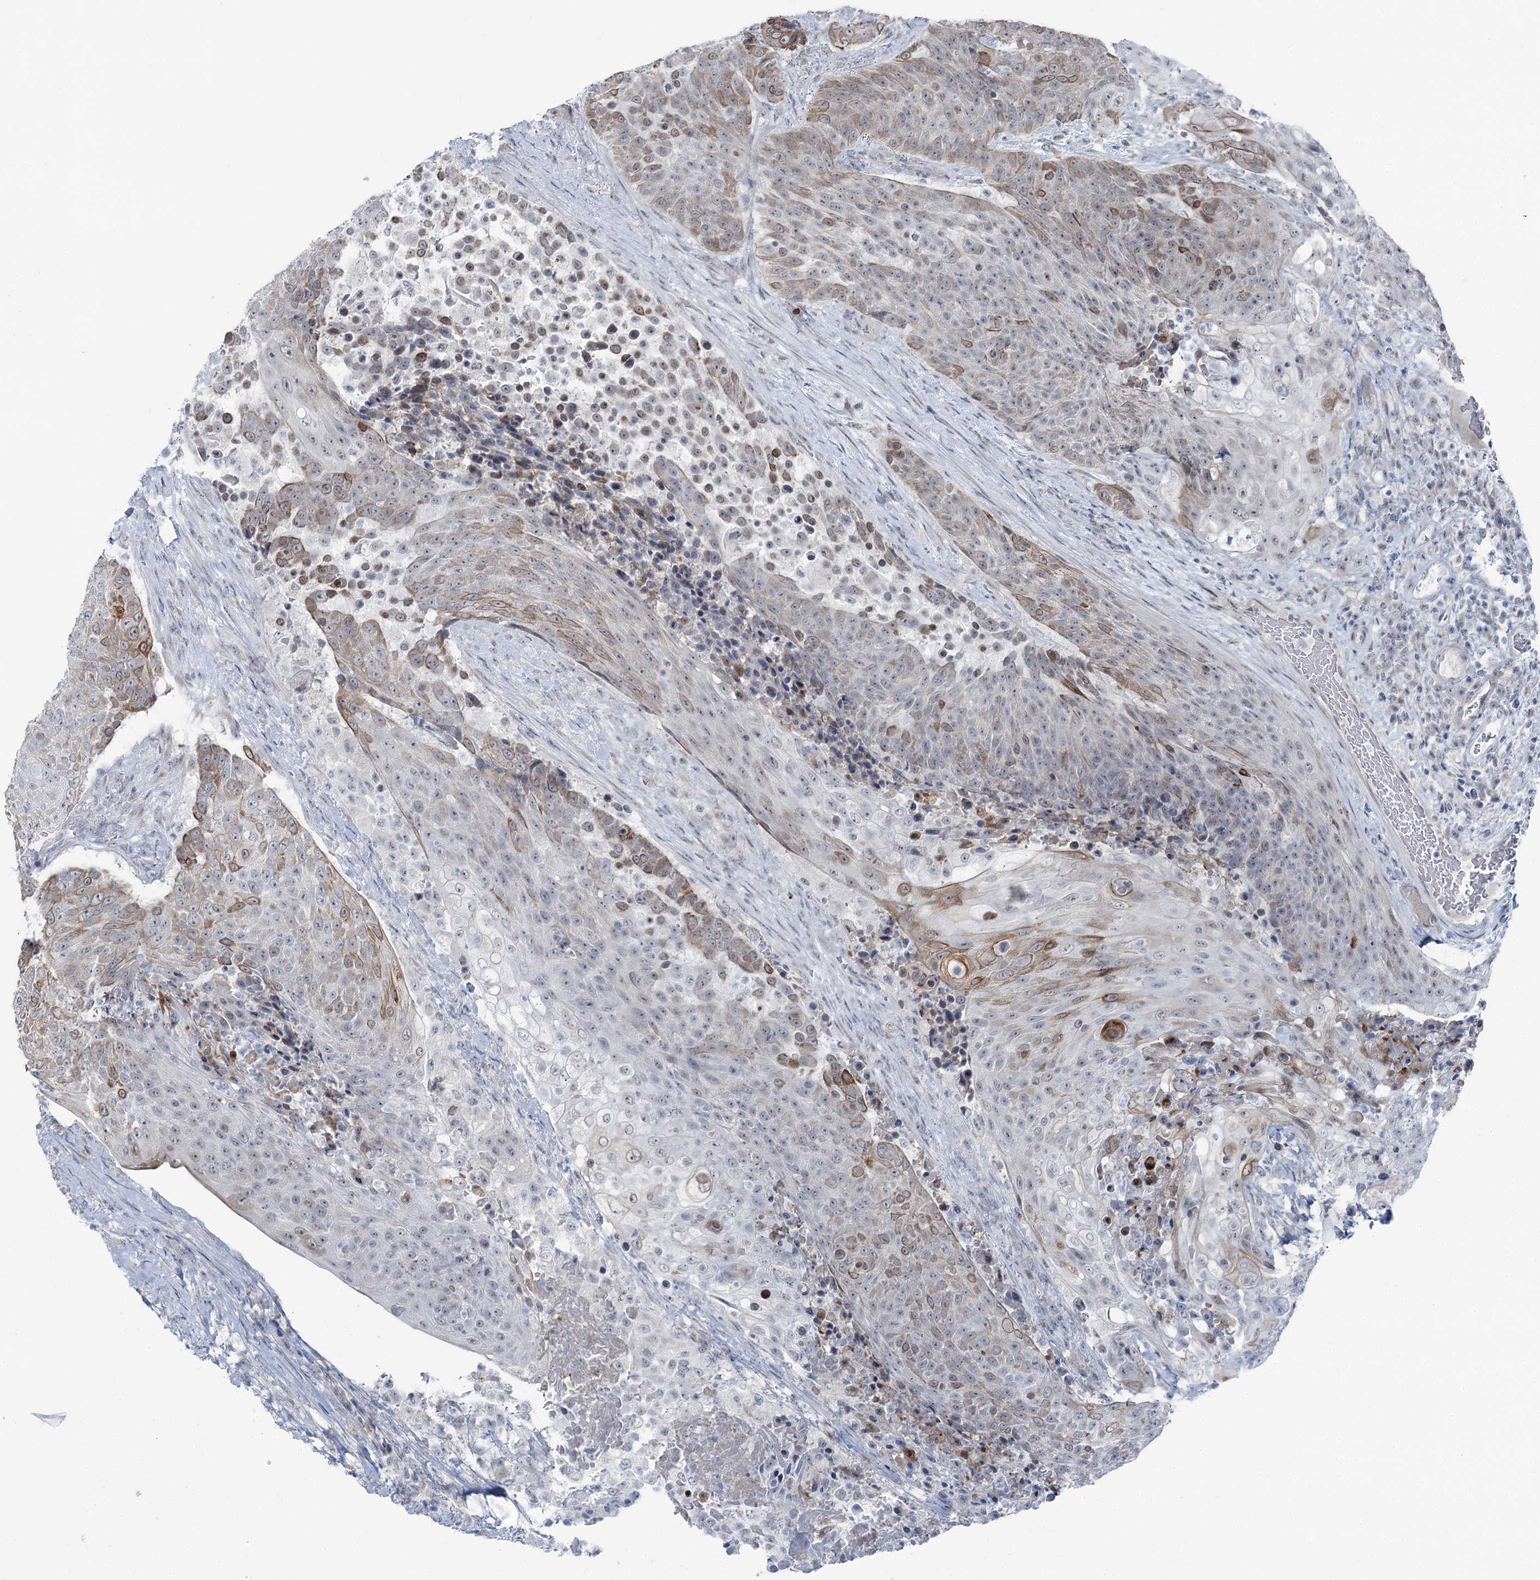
{"staining": {"intensity": "moderate", "quantity": "25%-75%", "location": "cytoplasmic/membranous"}, "tissue": "urothelial cancer", "cell_type": "Tumor cells", "image_type": "cancer", "snomed": [{"axis": "morphology", "description": "Urothelial carcinoma, High grade"}, {"axis": "topography", "description": "Urinary bladder"}], "caption": "The immunohistochemical stain labels moderate cytoplasmic/membranous positivity in tumor cells of high-grade urothelial carcinoma tissue.", "gene": "STEEP1", "patient": {"sex": "female", "age": 63}}